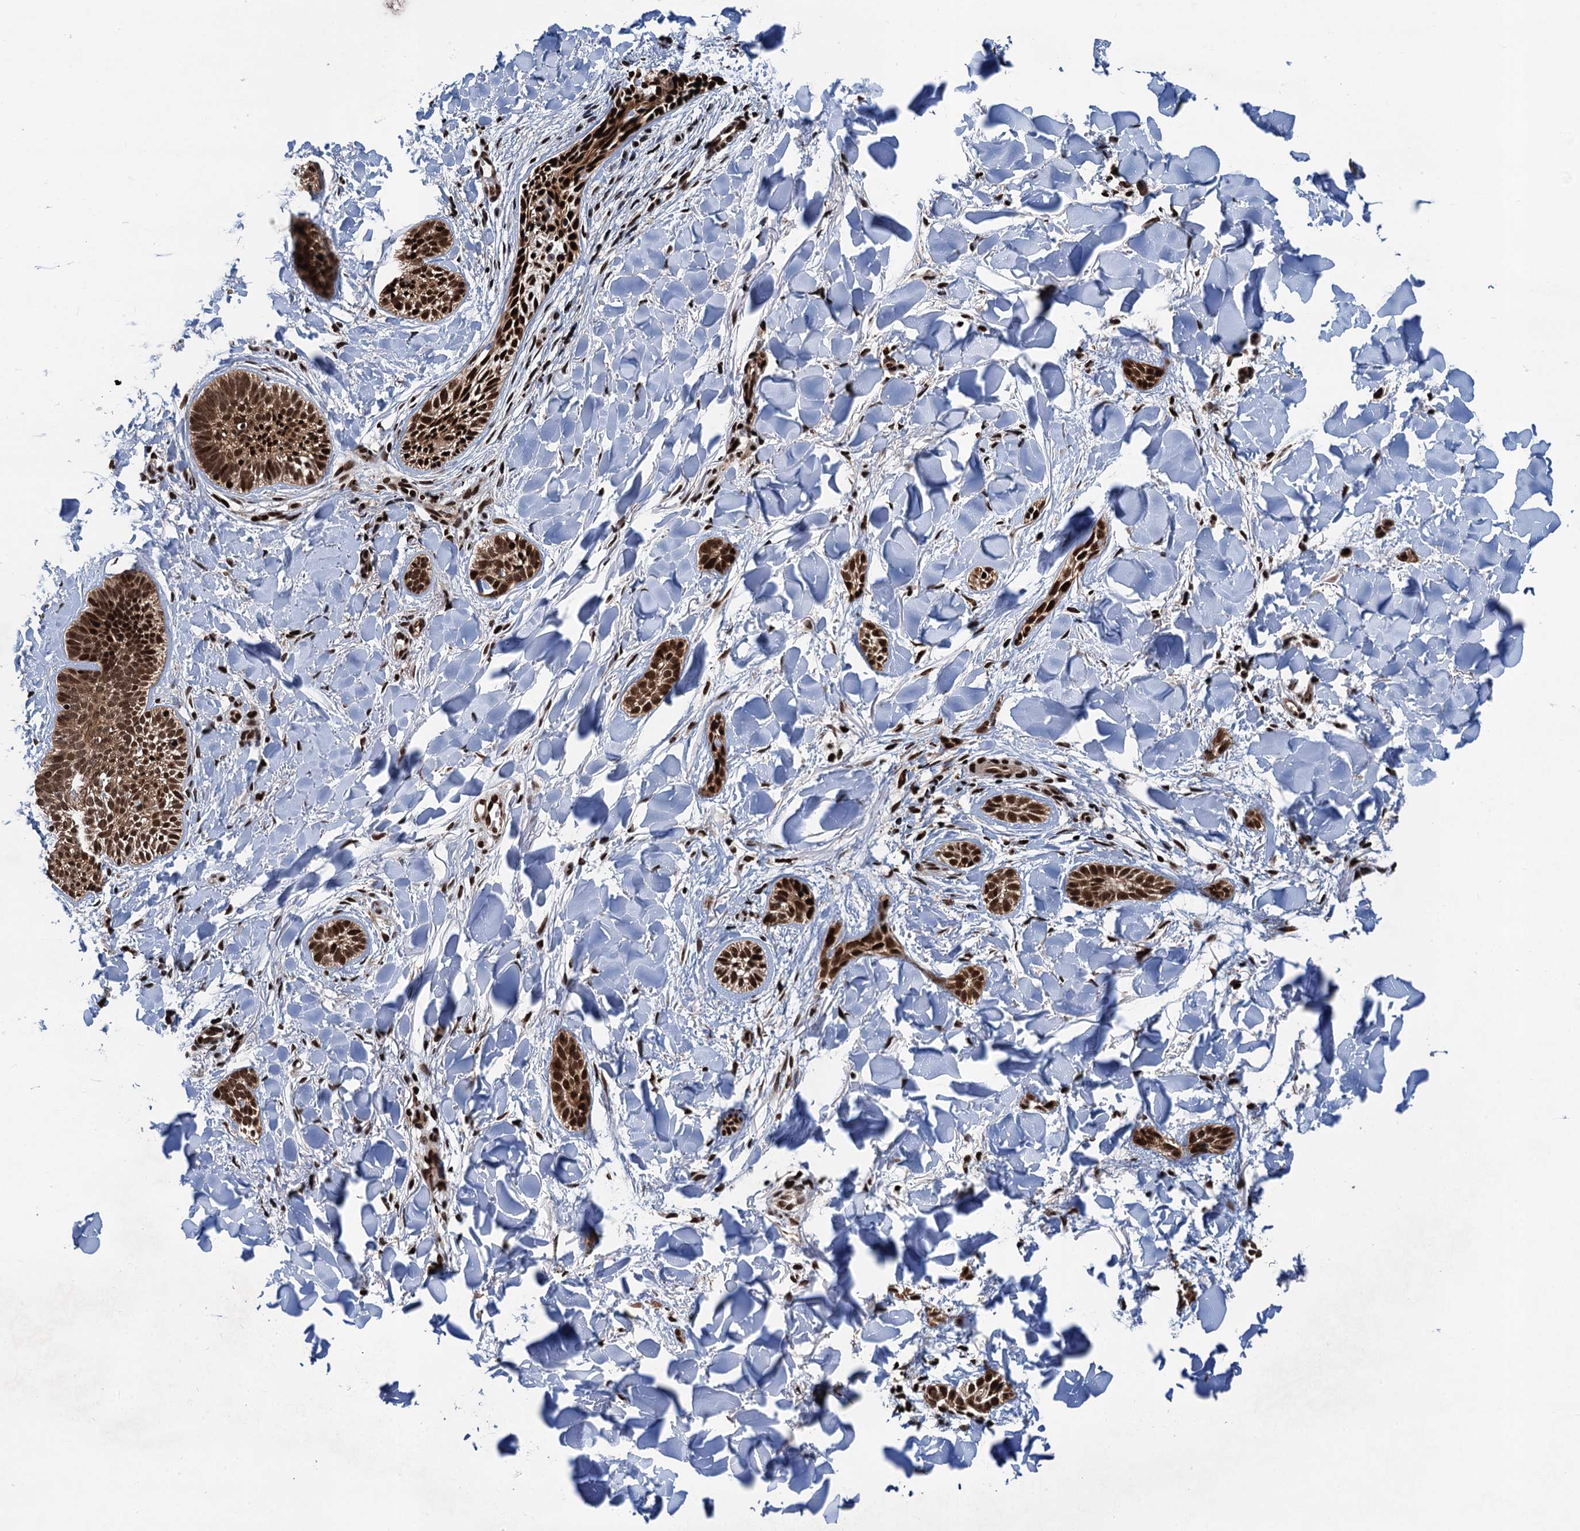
{"staining": {"intensity": "strong", "quantity": ">75%", "location": "cytoplasmic/membranous,nuclear"}, "tissue": "skin cancer", "cell_type": "Tumor cells", "image_type": "cancer", "snomed": [{"axis": "morphology", "description": "Basal cell carcinoma"}, {"axis": "topography", "description": "Skin"}], "caption": "A high amount of strong cytoplasmic/membranous and nuclear staining is present in about >75% of tumor cells in skin cancer (basal cell carcinoma) tissue.", "gene": "PPP4R1", "patient": {"sex": "female", "age": 59}}